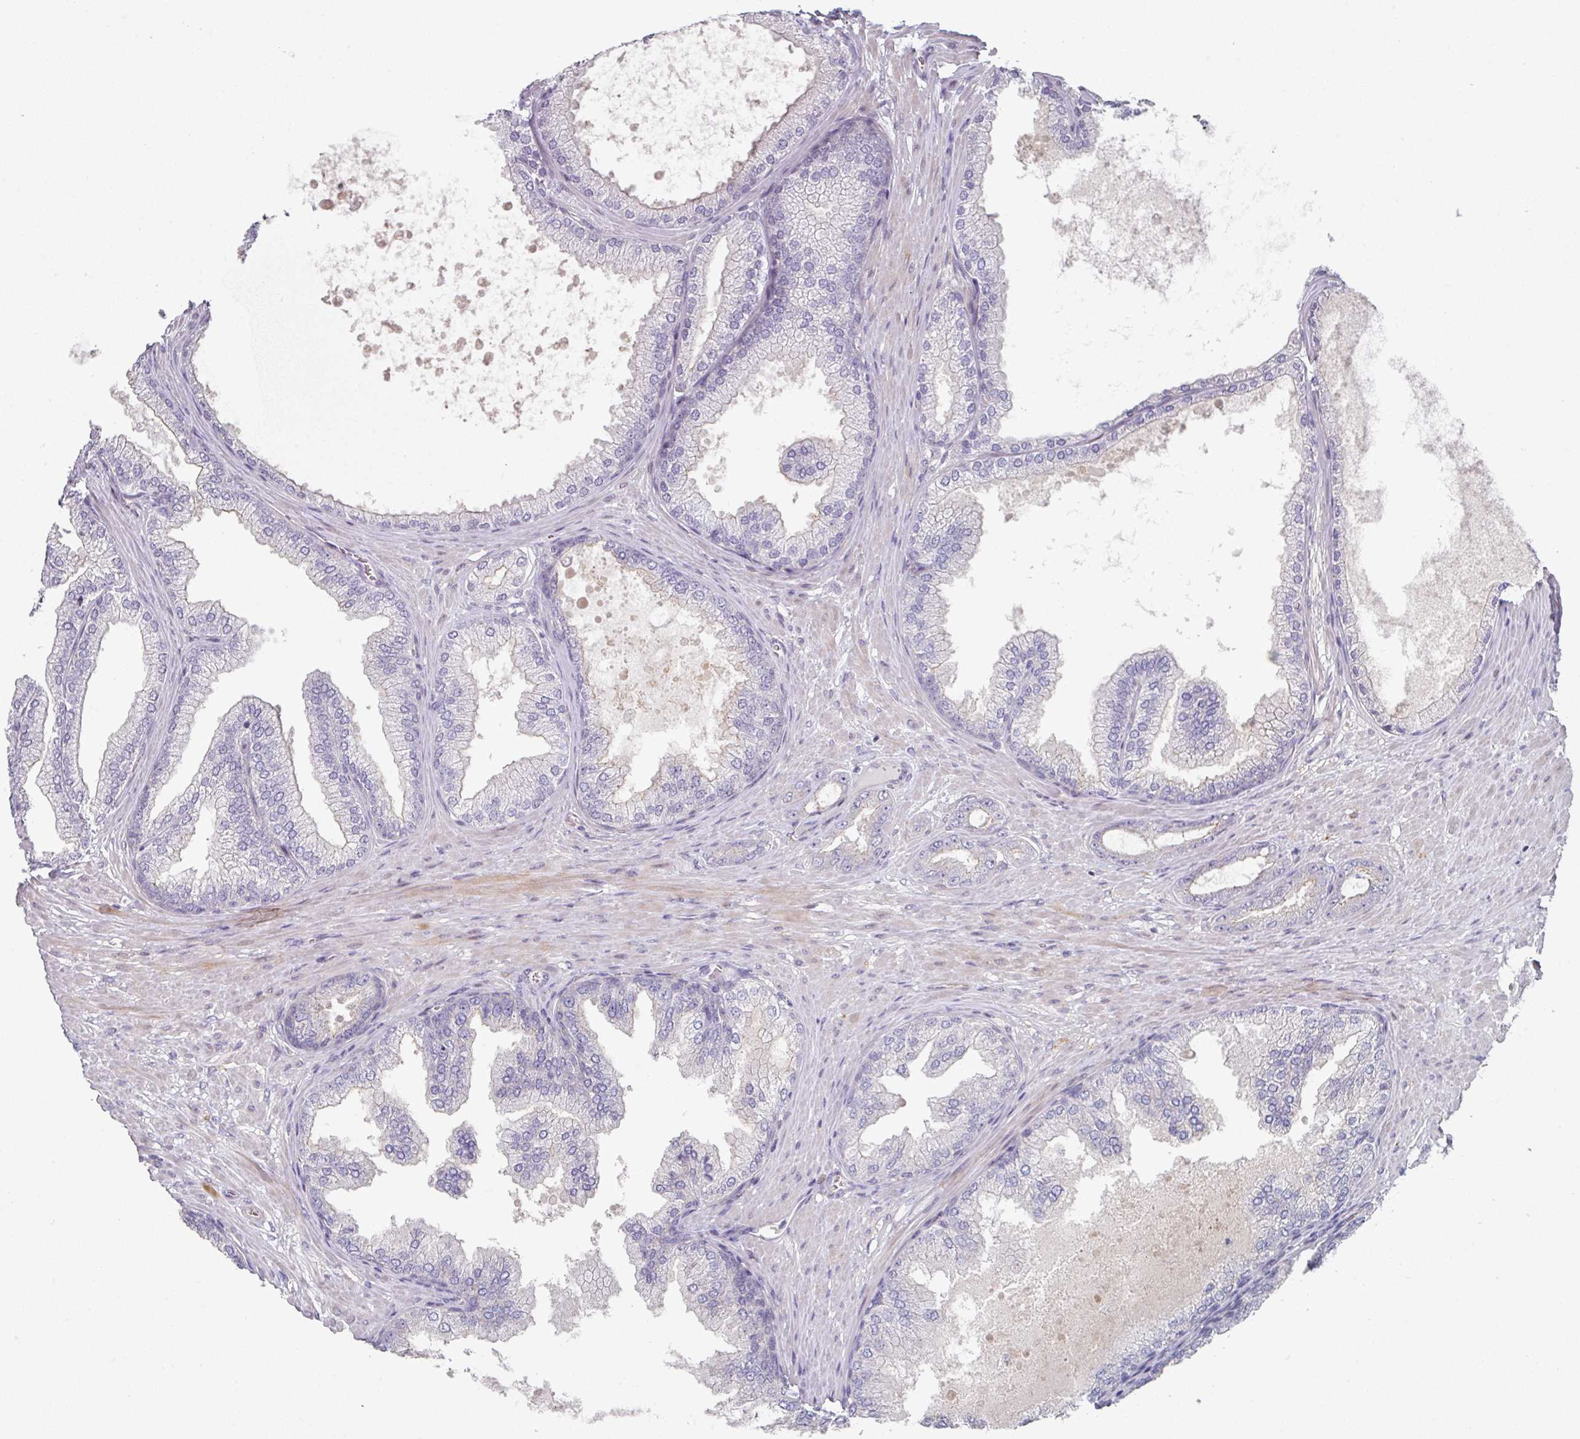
{"staining": {"intensity": "negative", "quantity": "none", "location": "none"}, "tissue": "prostate cancer", "cell_type": "Tumor cells", "image_type": "cancer", "snomed": [{"axis": "morphology", "description": "Adenocarcinoma, Low grade"}, {"axis": "topography", "description": "Prostate"}], "caption": "This image is of adenocarcinoma (low-grade) (prostate) stained with immunohistochemistry to label a protein in brown with the nuclei are counter-stained blue. There is no expression in tumor cells.", "gene": "WSB2", "patient": {"sex": "male", "age": 63}}